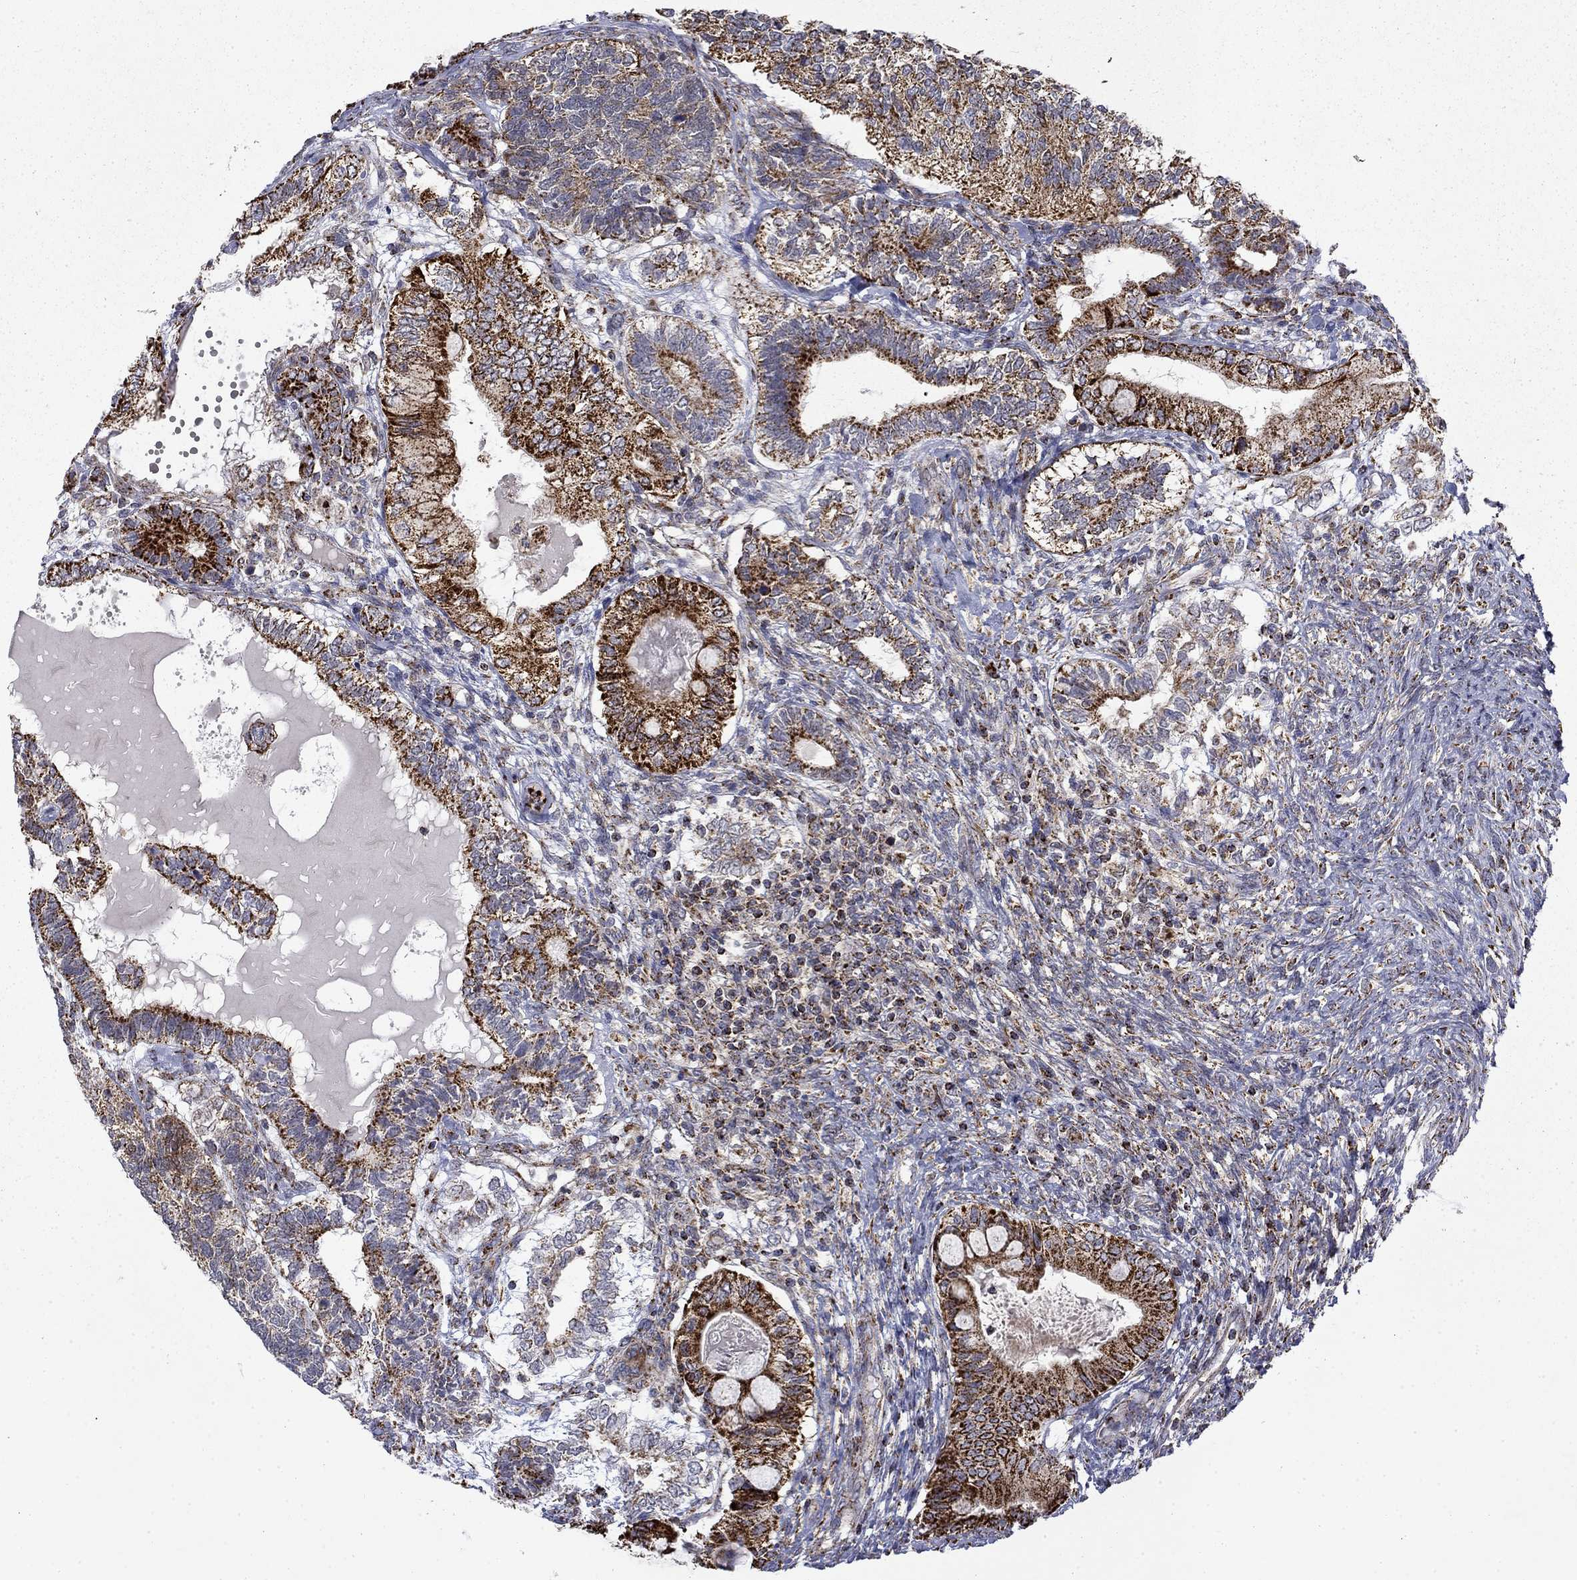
{"staining": {"intensity": "strong", "quantity": ">75%", "location": "cytoplasmic/membranous"}, "tissue": "testis cancer", "cell_type": "Tumor cells", "image_type": "cancer", "snomed": [{"axis": "morphology", "description": "Seminoma, NOS"}, {"axis": "morphology", "description": "Carcinoma, Embryonal, NOS"}, {"axis": "topography", "description": "Testis"}], "caption": "Human testis embryonal carcinoma stained for a protein (brown) demonstrates strong cytoplasmic/membranous positive staining in approximately >75% of tumor cells.", "gene": "PCBP3", "patient": {"sex": "male", "age": 41}}